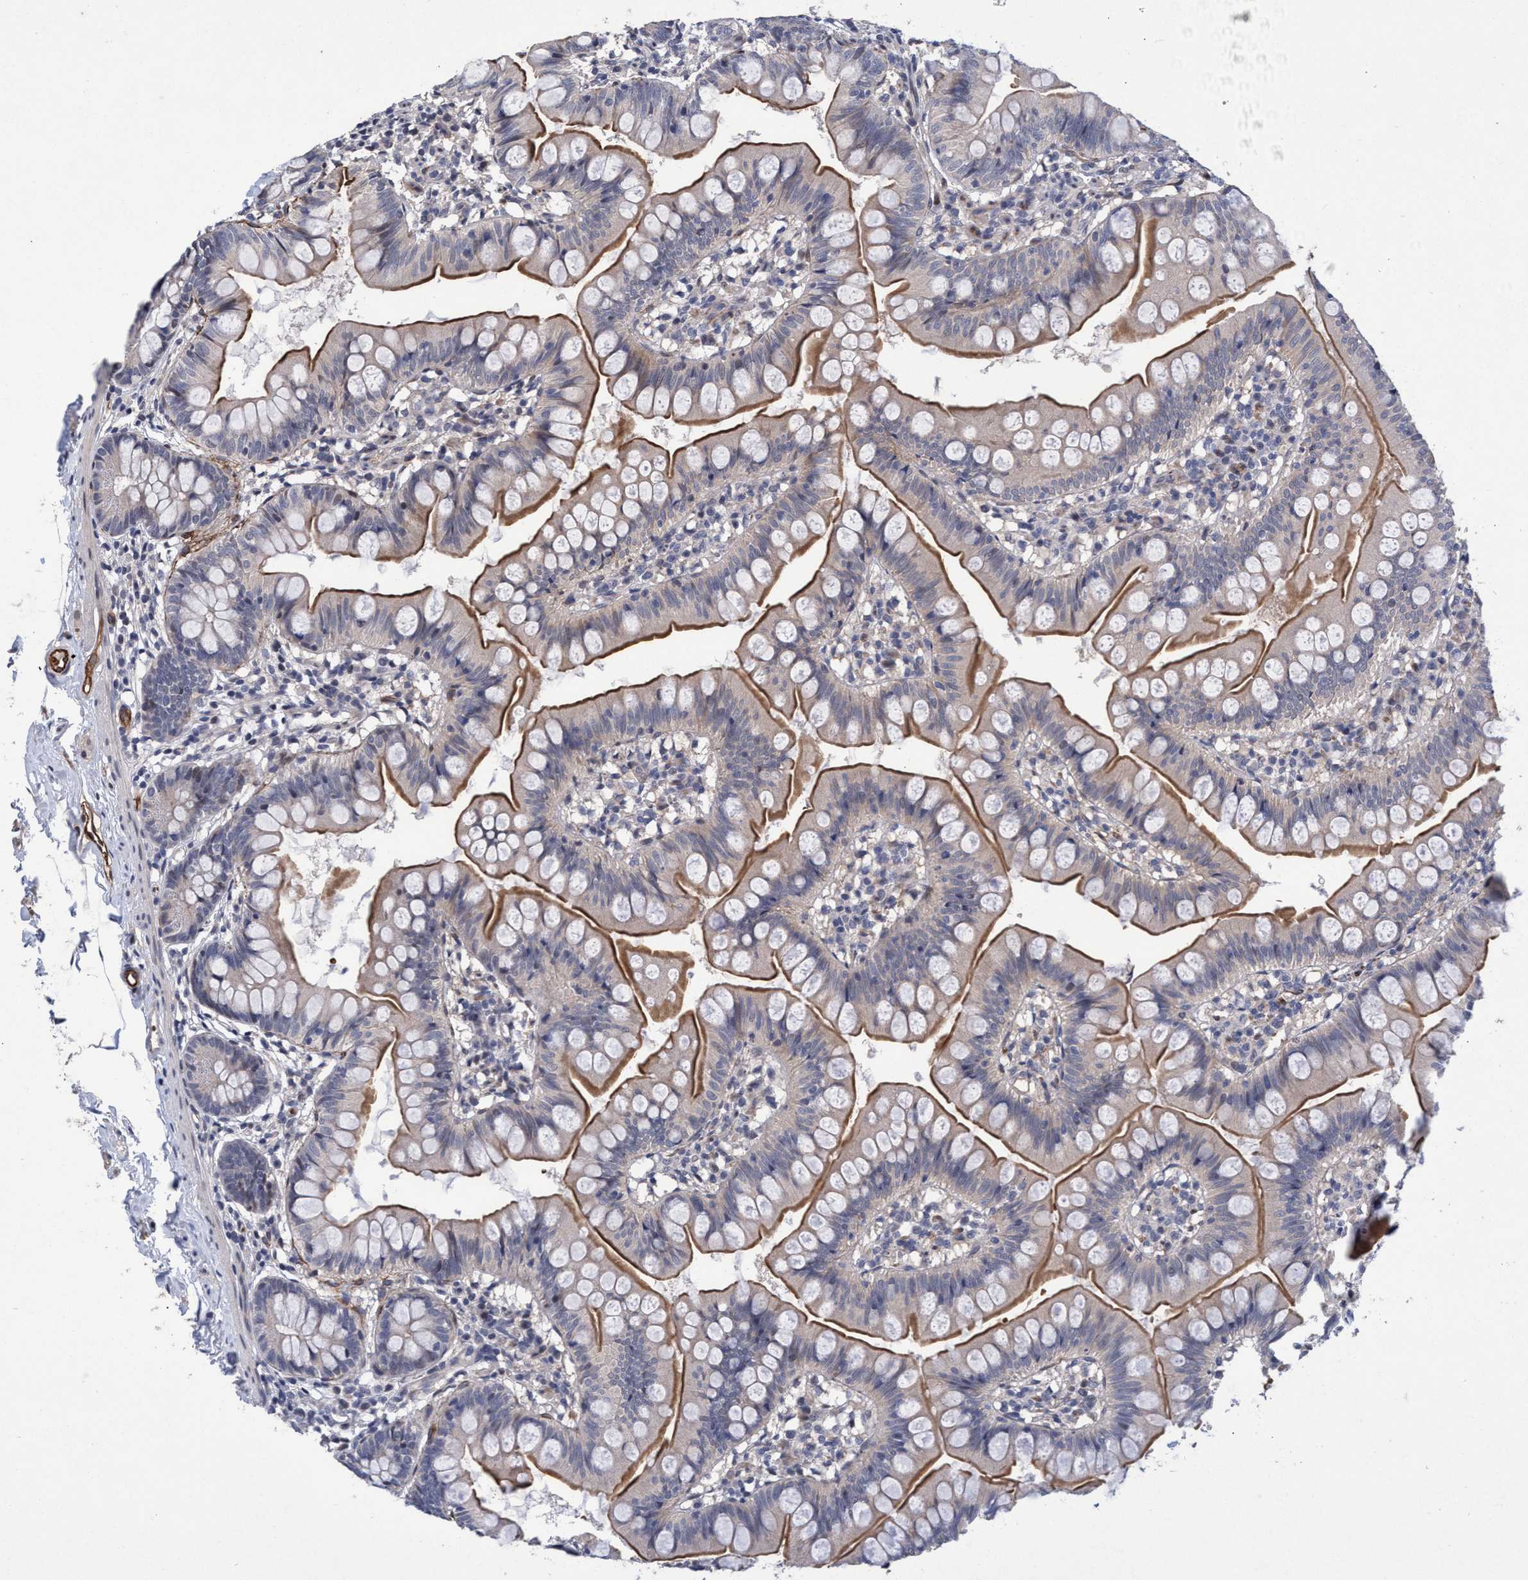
{"staining": {"intensity": "moderate", "quantity": ">75%", "location": "cytoplasmic/membranous"}, "tissue": "small intestine", "cell_type": "Glandular cells", "image_type": "normal", "snomed": [{"axis": "morphology", "description": "Normal tissue, NOS"}, {"axis": "topography", "description": "Small intestine"}], "caption": "Approximately >75% of glandular cells in normal small intestine show moderate cytoplasmic/membranous protein expression as visualized by brown immunohistochemical staining.", "gene": "ZNF750", "patient": {"sex": "male", "age": 7}}